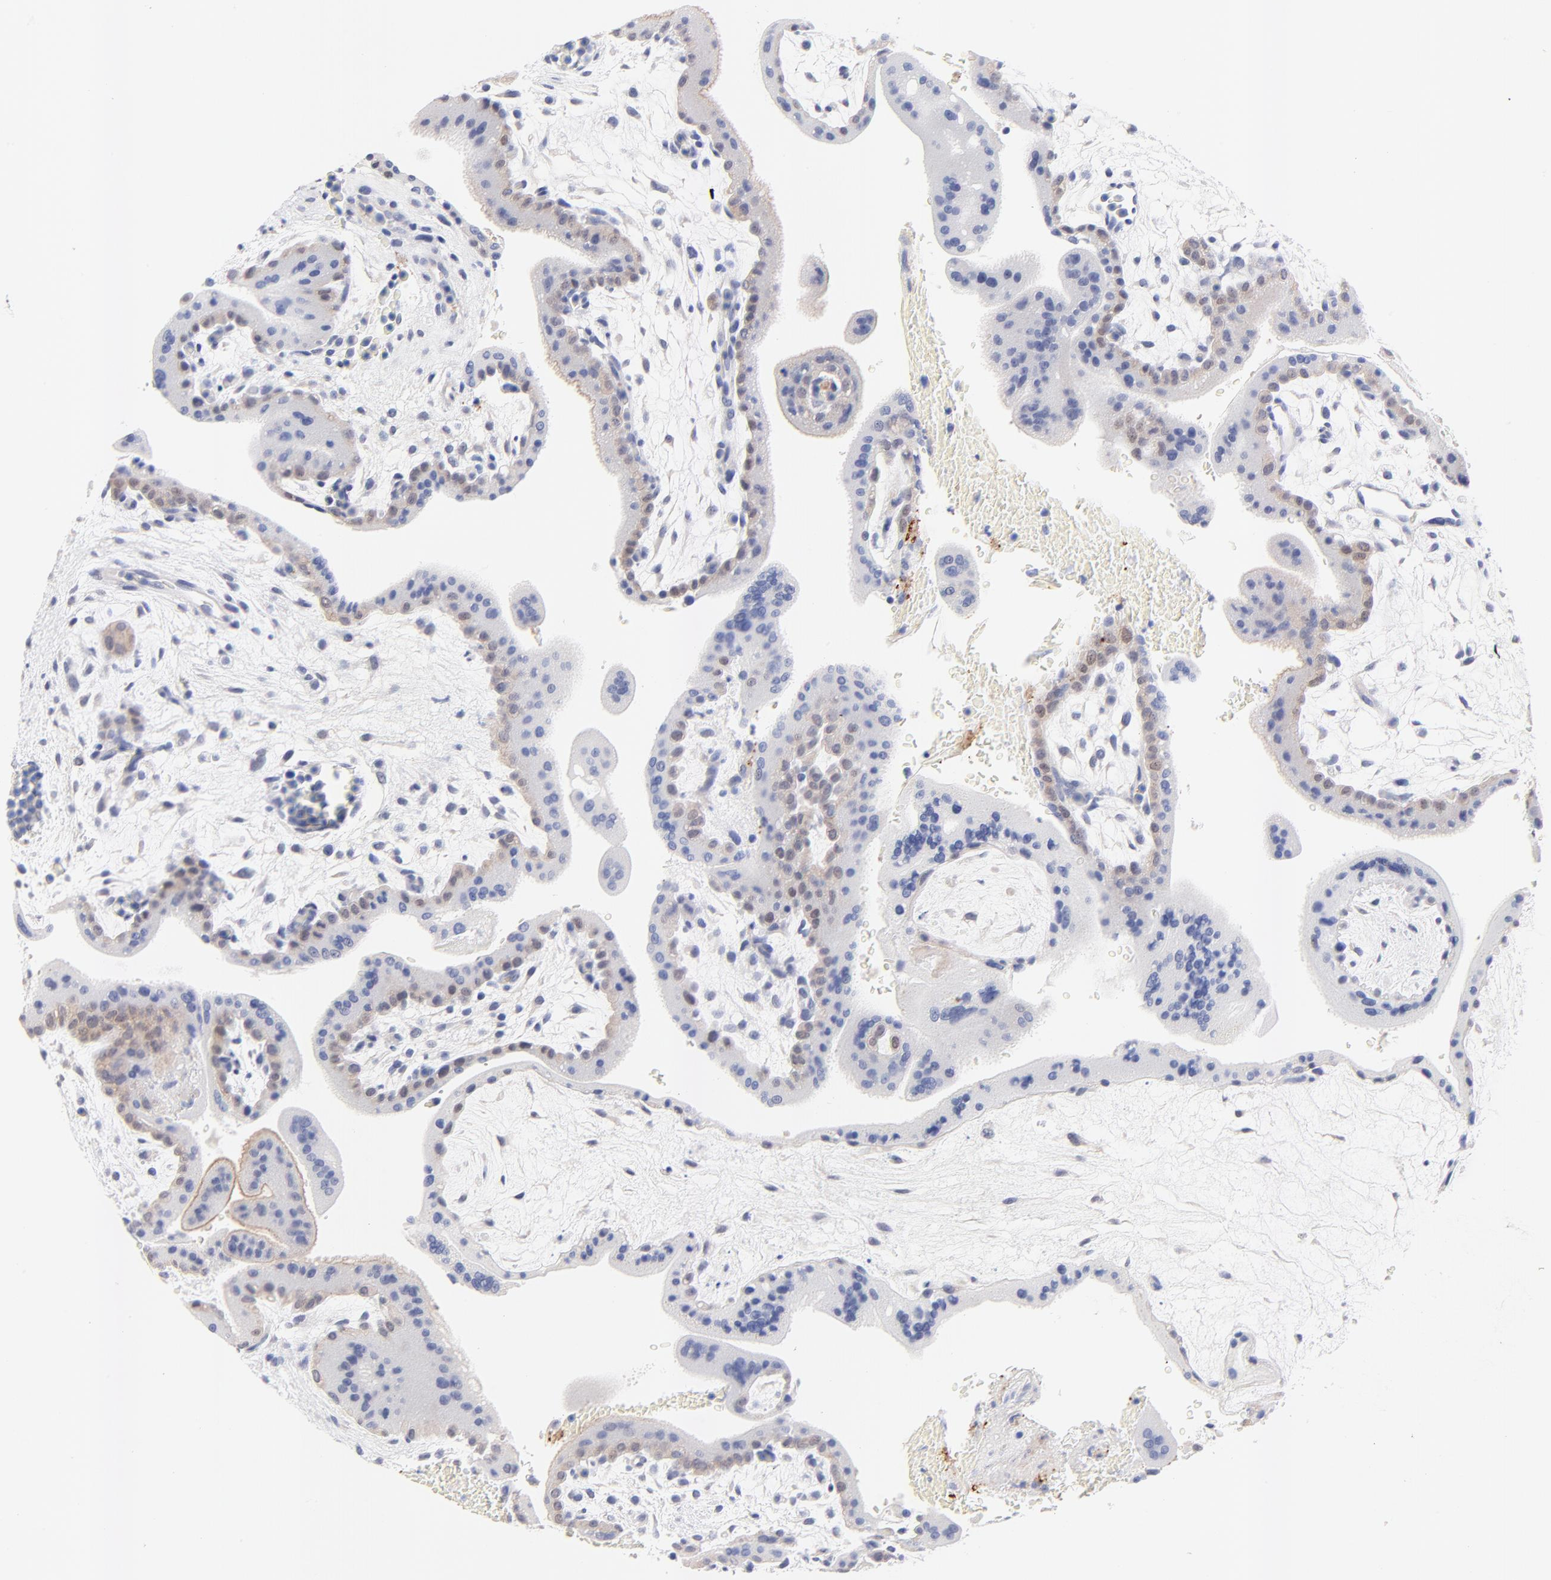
{"staining": {"intensity": "negative", "quantity": "none", "location": "none"}, "tissue": "placenta", "cell_type": "Decidual cells", "image_type": "normal", "snomed": [{"axis": "morphology", "description": "Normal tissue, NOS"}, {"axis": "topography", "description": "Placenta"}], "caption": "IHC of benign placenta reveals no expression in decidual cells.", "gene": "FAM117B", "patient": {"sex": "female", "age": 35}}